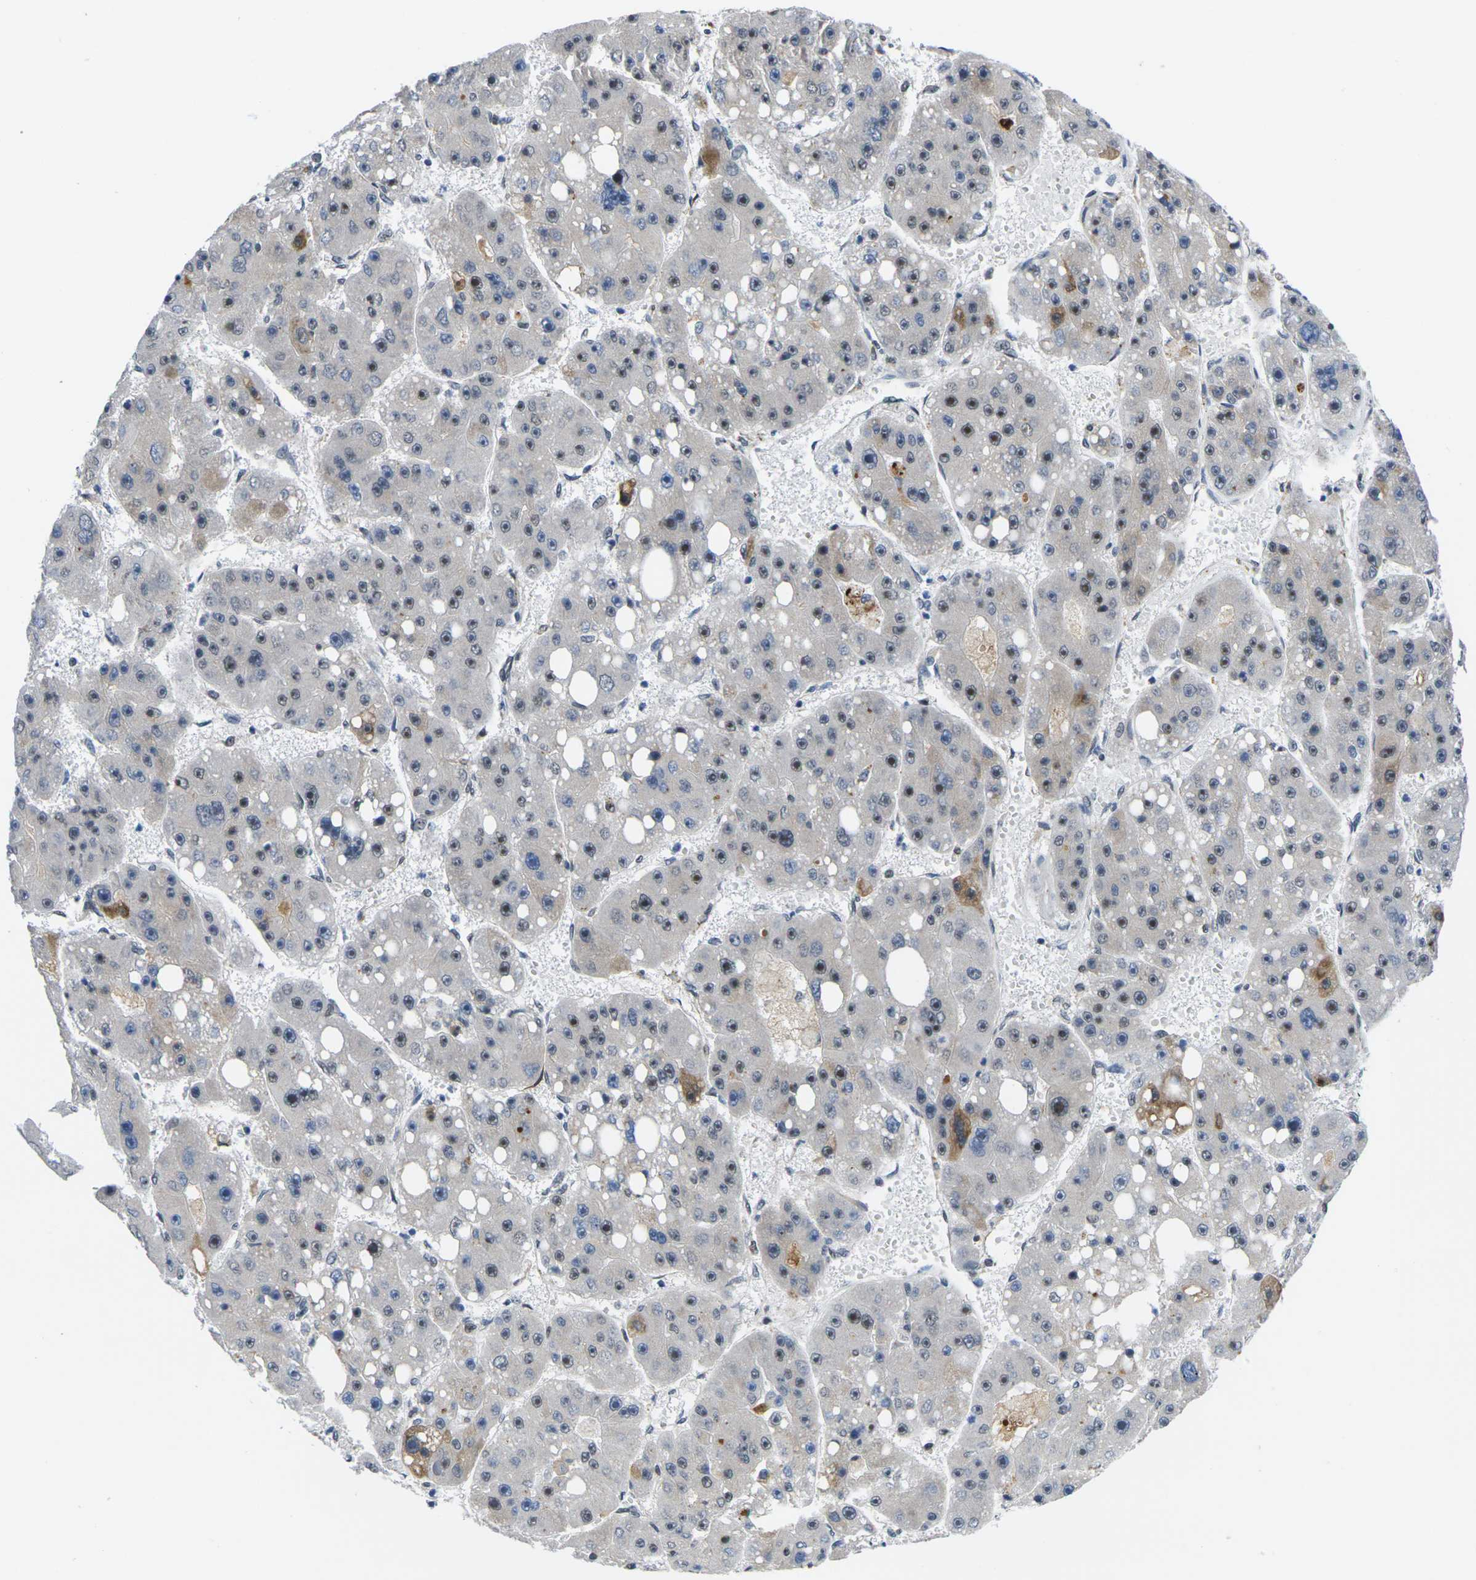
{"staining": {"intensity": "moderate", "quantity": "25%-75%", "location": "cytoplasmic/membranous,nuclear"}, "tissue": "liver cancer", "cell_type": "Tumor cells", "image_type": "cancer", "snomed": [{"axis": "morphology", "description": "Carcinoma, Hepatocellular, NOS"}, {"axis": "topography", "description": "Liver"}], "caption": "High-magnification brightfield microscopy of liver hepatocellular carcinoma stained with DAB (brown) and counterstained with hematoxylin (blue). tumor cells exhibit moderate cytoplasmic/membranous and nuclear positivity is identified in about25%-75% of cells. (DAB (3,3'-diaminobenzidine) IHC, brown staining for protein, blue staining for nuclei).", "gene": "RBM7", "patient": {"sex": "female", "age": 61}}